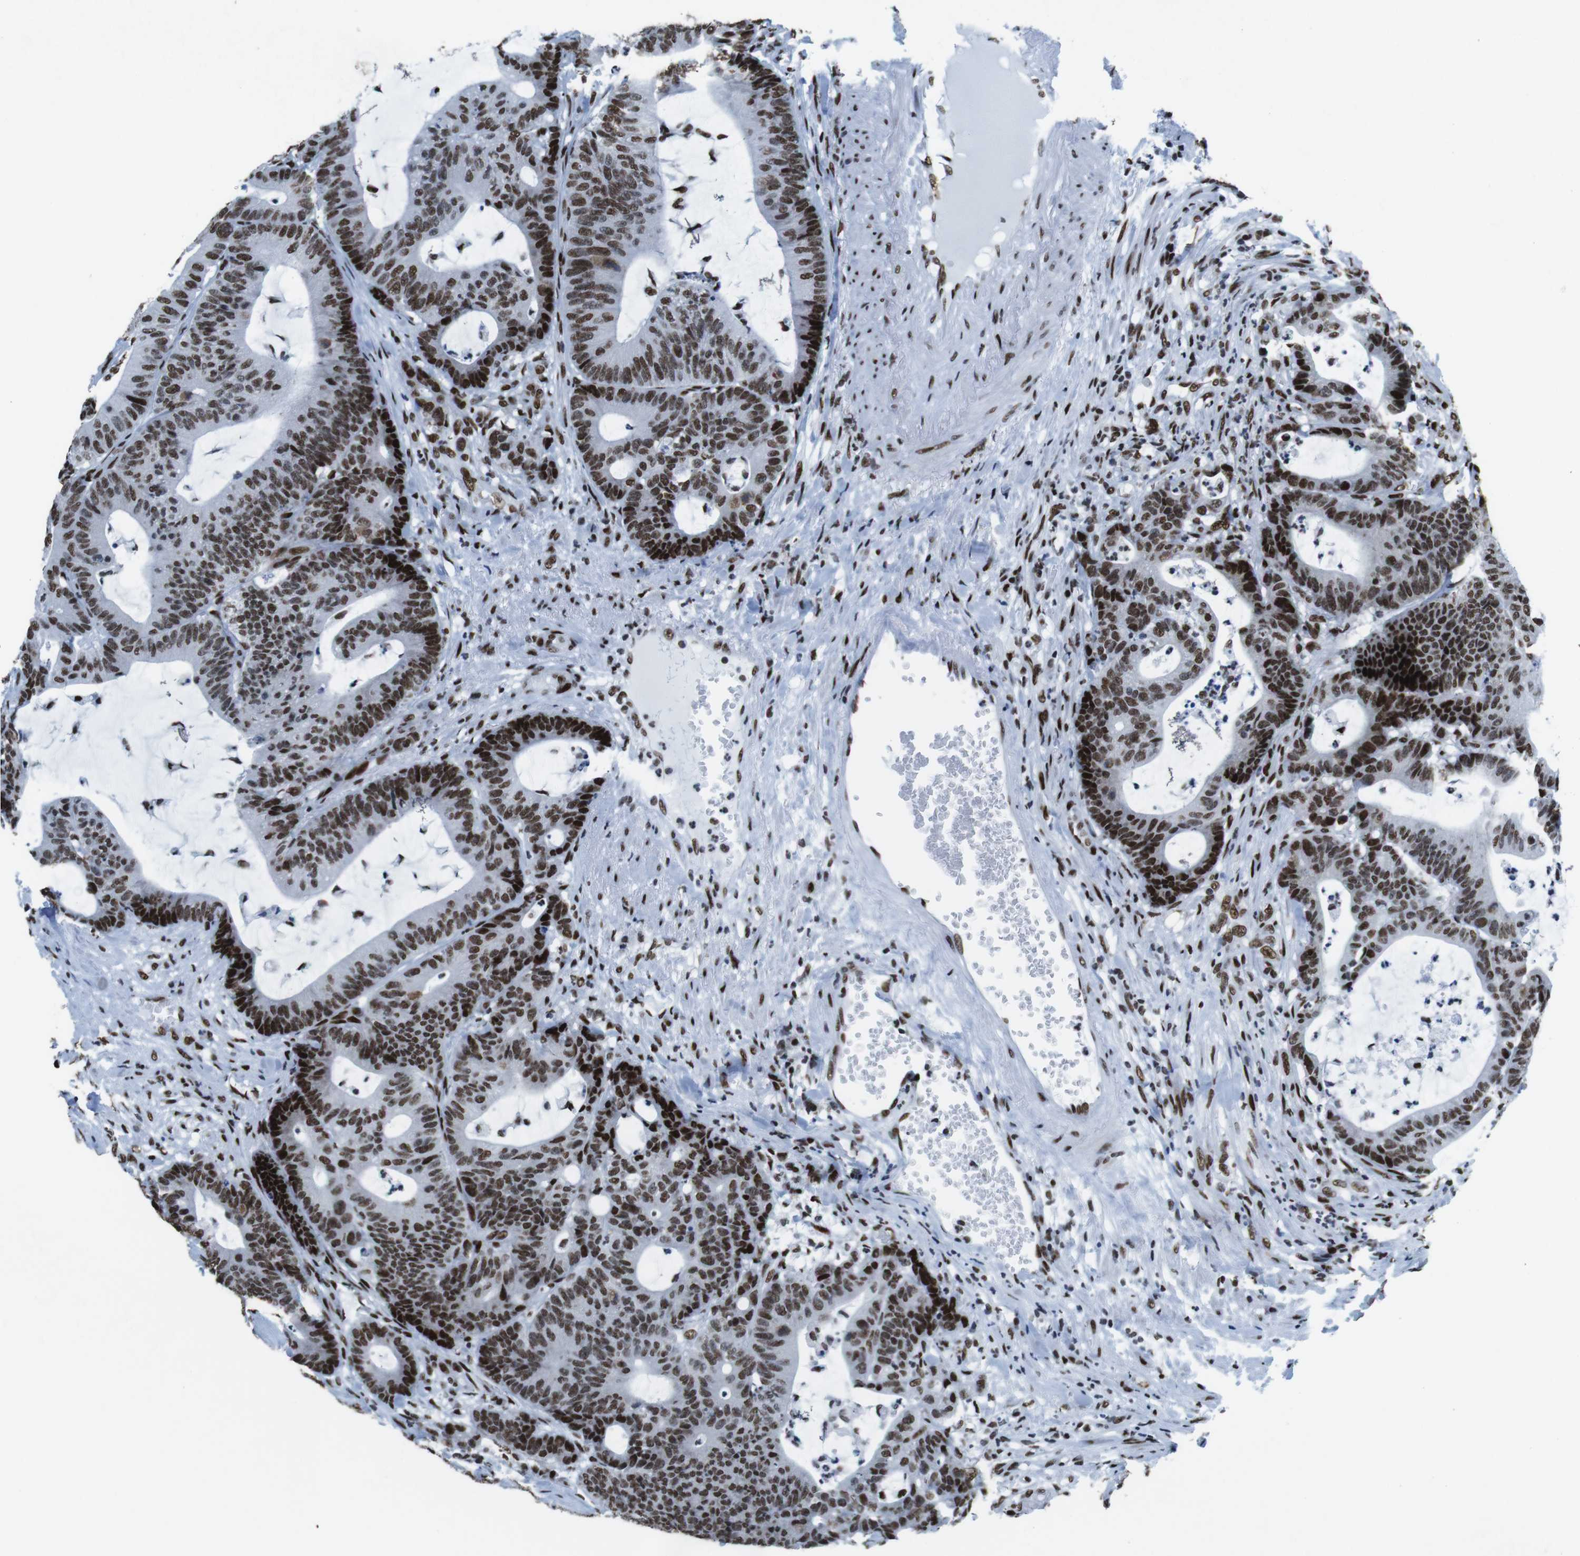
{"staining": {"intensity": "strong", "quantity": ">75%", "location": "nuclear"}, "tissue": "colorectal cancer", "cell_type": "Tumor cells", "image_type": "cancer", "snomed": [{"axis": "morphology", "description": "Adenocarcinoma, NOS"}, {"axis": "topography", "description": "Colon"}], "caption": "This micrograph exhibits colorectal cancer stained with immunohistochemistry (IHC) to label a protein in brown. The nuclear of tumor cells show strong positivity for the protein. Nuclei are counter-stained blue.", "gene": "CITED2", "patient": {"sex": "female", "age": 84}}